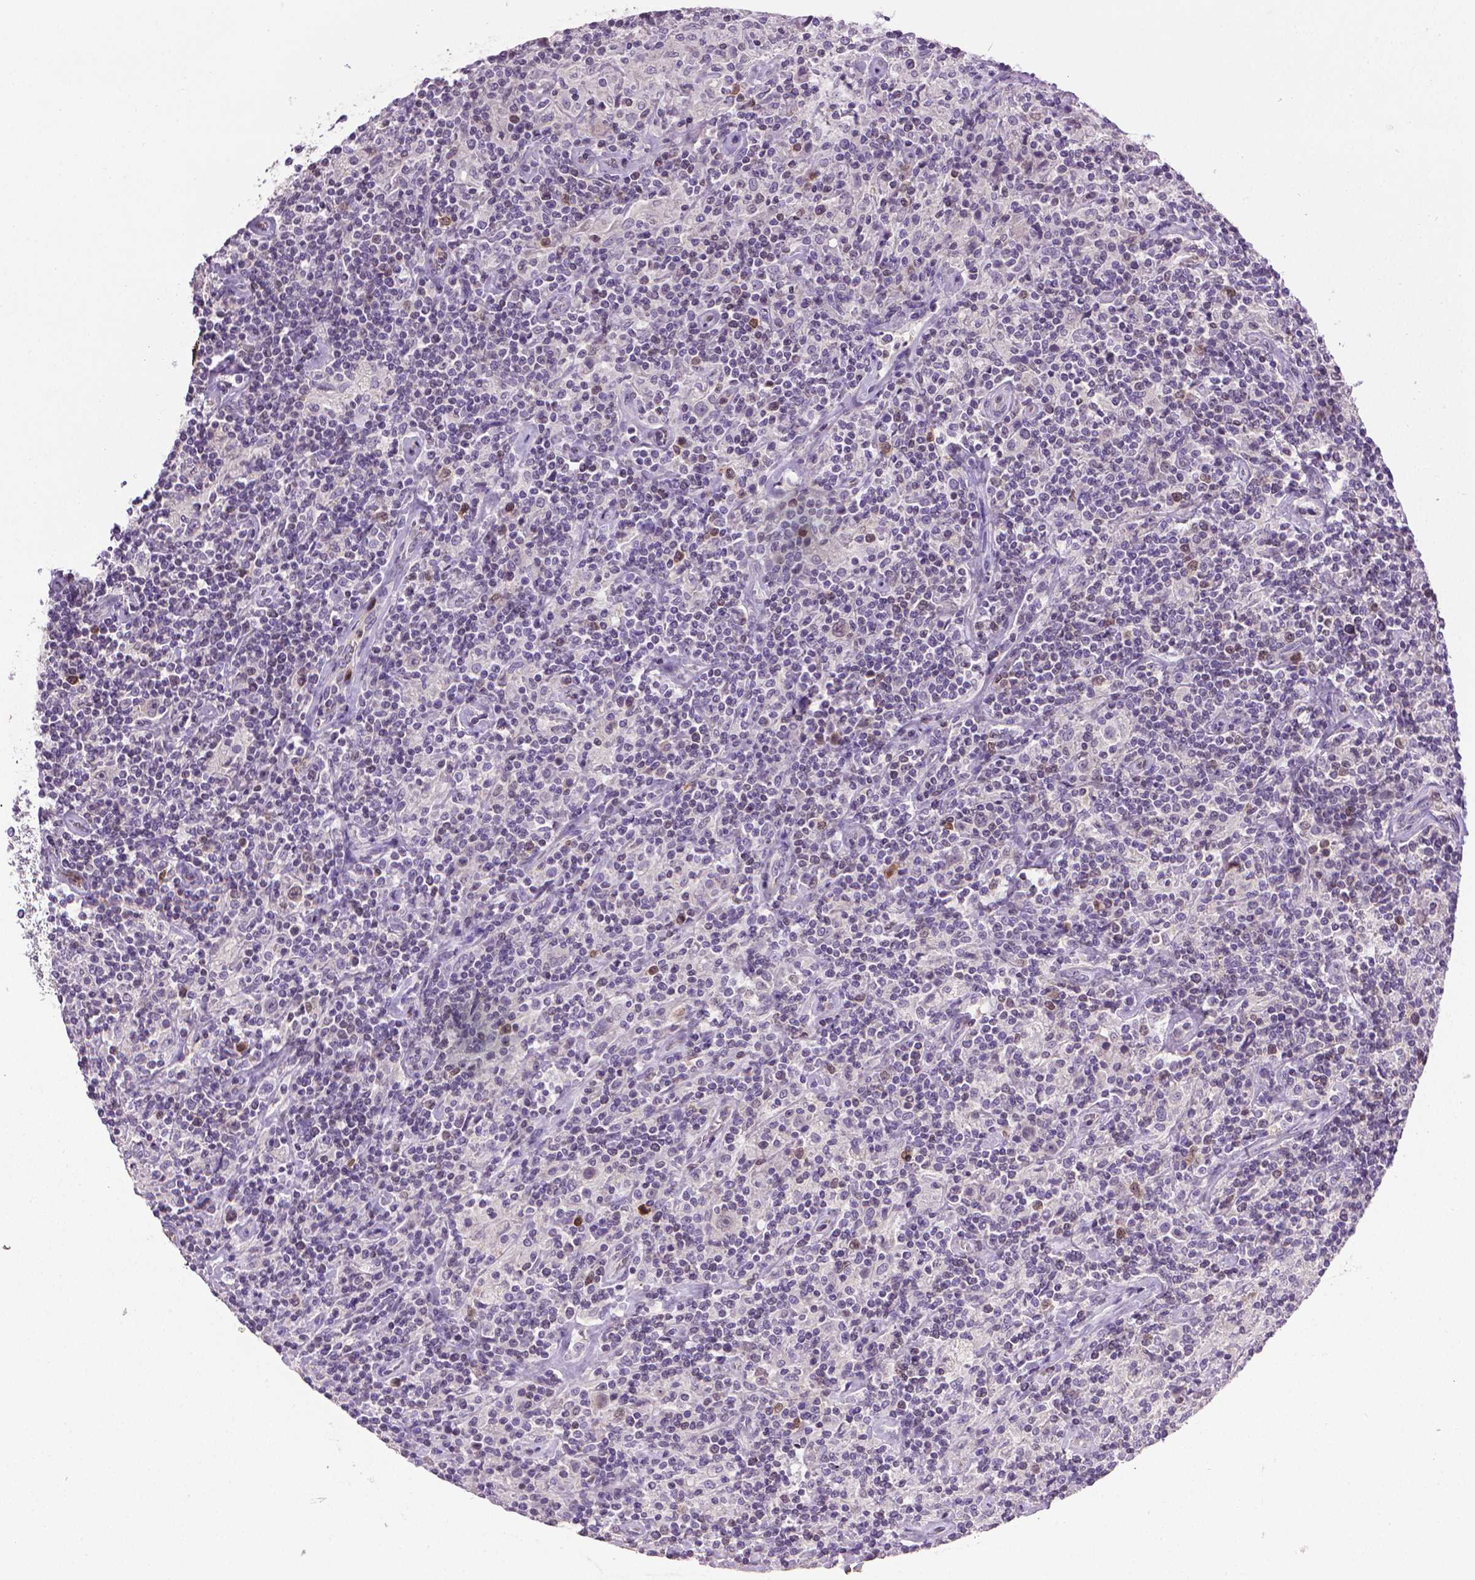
{"staining": {"intensity": "negative", "quantity": "none", "location": "none"}, "tissue": "lymphoma", "cell_type": "Tumor cells", "image_type": "cancer", "snomed": [{"axis": "morphology", "description": "Hodgkin's disease, NOS"}, {"axis": "topography", "description": "Lymph node"}], "caption": "IHC photomicrograph of neoplastic tissue: Hodgkin's disease stained with DAB (3,3'-diaminobenzidine) demonstrates no significant protein positivity in tumor cells. The staining was performed using DAB to visualize the protein expression in brown, while the nuclei were stained in blue with hematoxylin (Magnification: 20x).", "gene": "CDKN2D", "patient": {"sex": "male", "age": 70}}